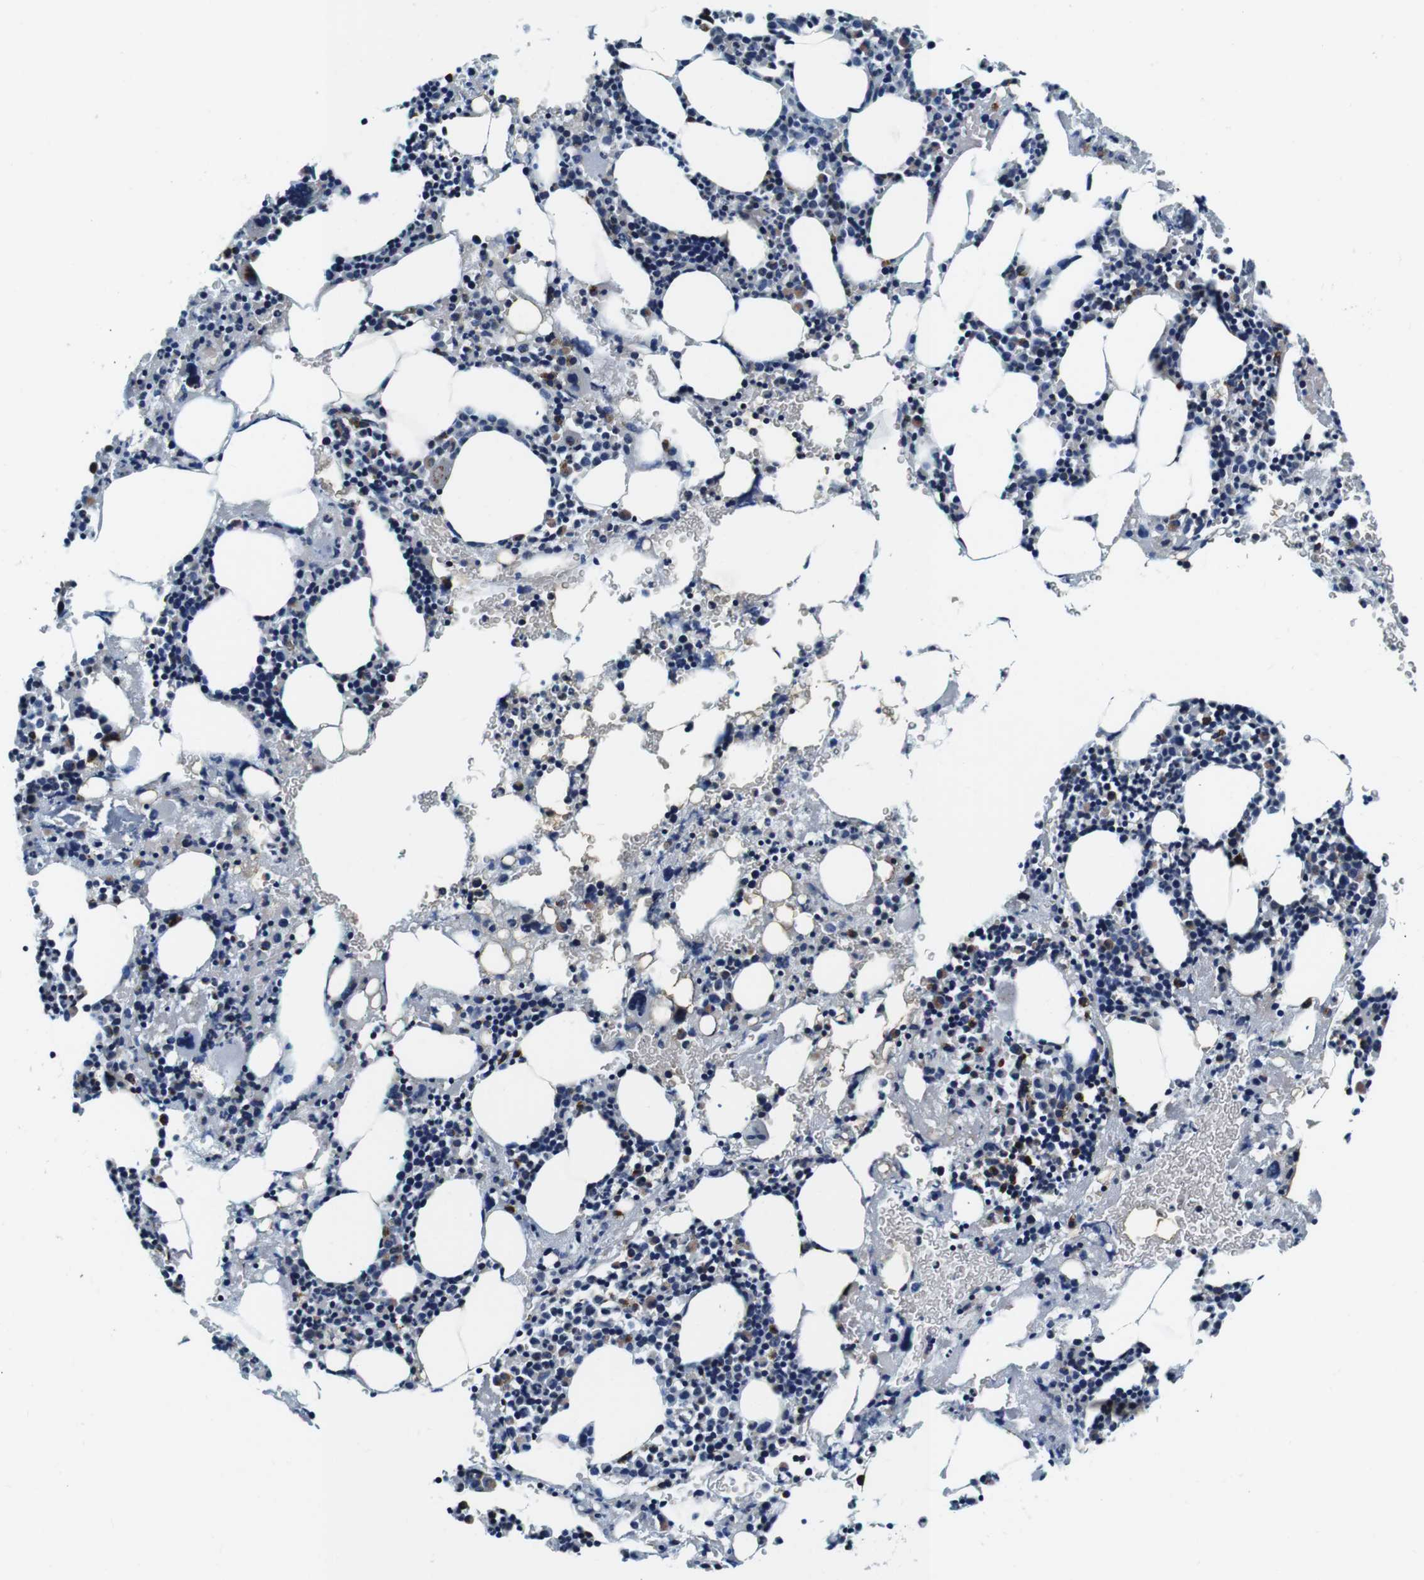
{"staining": {"intensity": "moderate", "quantity": "<25%", "location": "cytoplasmic/membranous"}, "tissue": "bone marrow", "cell_type": "Hematopoietic cells", "image_type": "normal", "snomed": [{"axis": "morphology", "description": "Normal tissue, NOS"}, {"axis": "morphology", "description": "Inflammation, NOS"}, {"axis": "topography", "description": "Bone marrow"}], "caption": "IHC of unremarkable bone marrow shows low levels of moderate cytoplasmic/membranous expression in approximately <25% of hematopoietic cells.", "gene": "FAR2", "patient": {"sex": "female", "age": 64}}